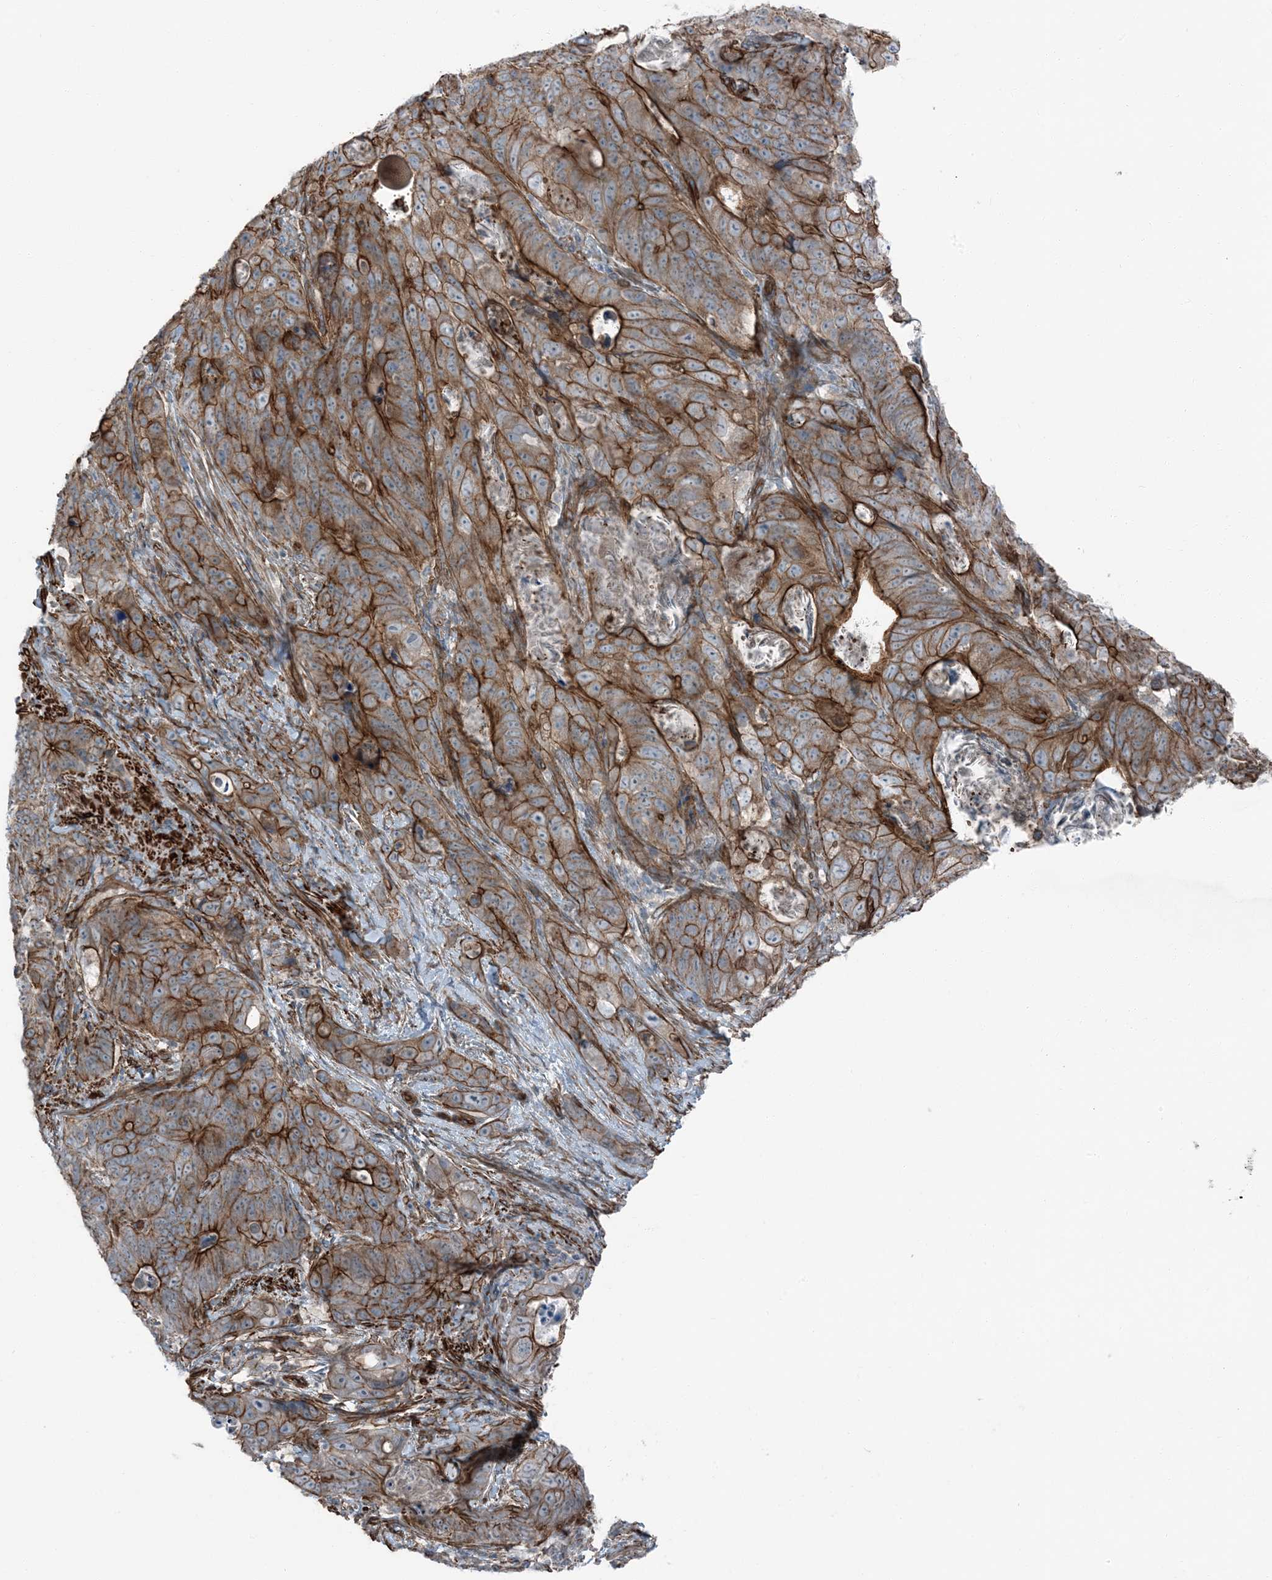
{"staining": {"intensity": "strong", "quantity": ">75%", "location": "cytoplasmic/membranous"}, "tissue": "stomach cancer", "cell_type": "Tumor cells", "image_type": "cancer", "snomed": [{"axis": "morphology", "description": "Normal tissue, NOS"}, {"axis": "morphology", "description": "Adenocarcinoma, NOS"}, {"axis": "topography", "description": "Stomach"}], "caption": "This photomicrograph shows IHC staining of human stomach cancer, with high strong cytoplasmic/membranous expression in approximately >75% of tumor cells.", "gene": "ZFP90", "patient": {"sex": "female", "age": 89}}